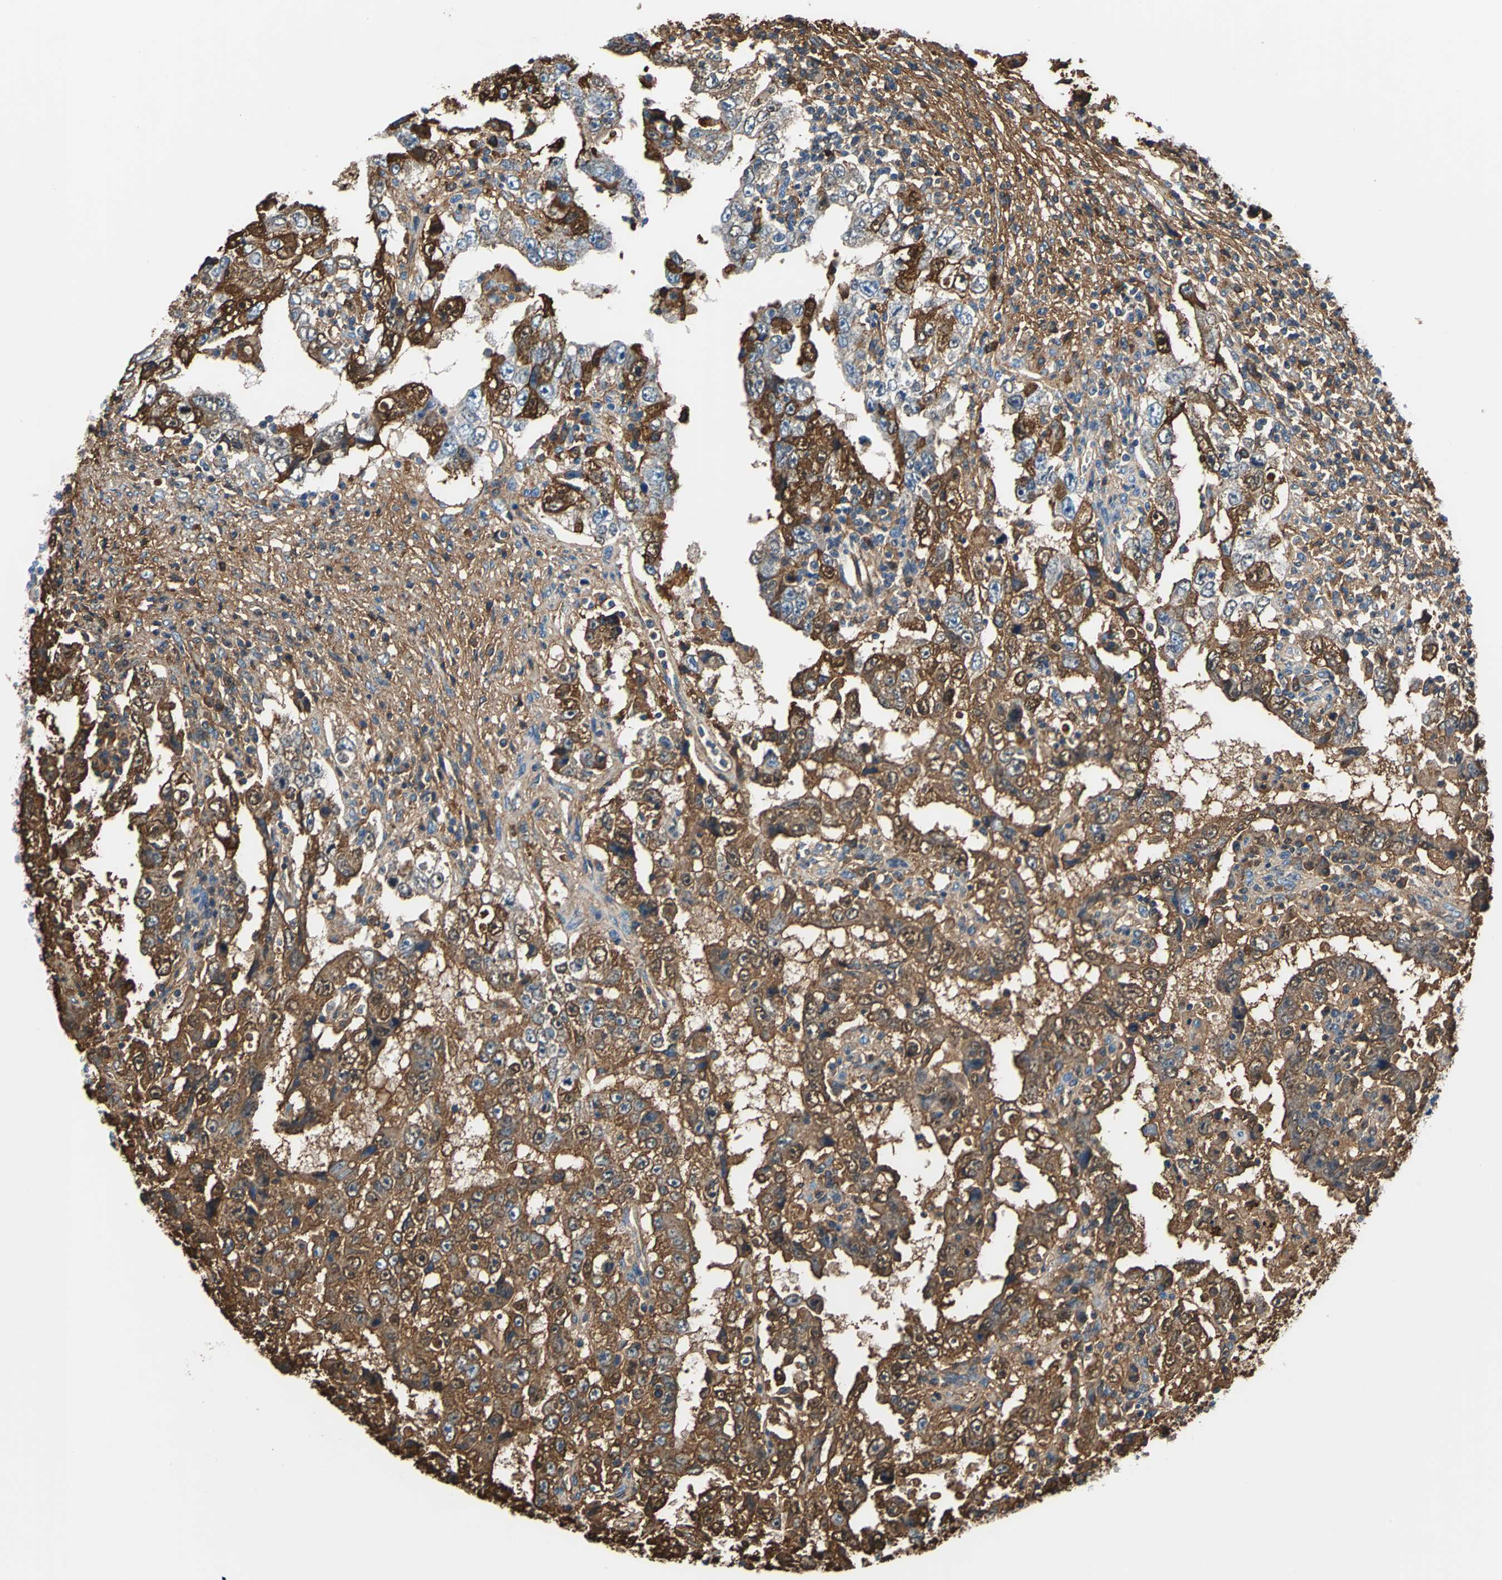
{"staining": {"intensity": "moderate", "quantity": ">75%", "location": "cytoplasmic/membranous"}, "tissue": "testis cancer", "cell_type": "Tumor cells", "image_type": "cancer", "snomed": [{"axis": "morphology", "description": "Carcinoma, Embryonal, NOS"}, {"axis": "topography", "description": "Testis"}], "caption": "Protein positivity by IHC exhibits moderate cytoplasmic/membranous positivity in approximately >75% of tumor cells in testis cancer (embryonal carcinoma).", "gene": "ALB", "patient": {"sex": "male", "age": 26}}